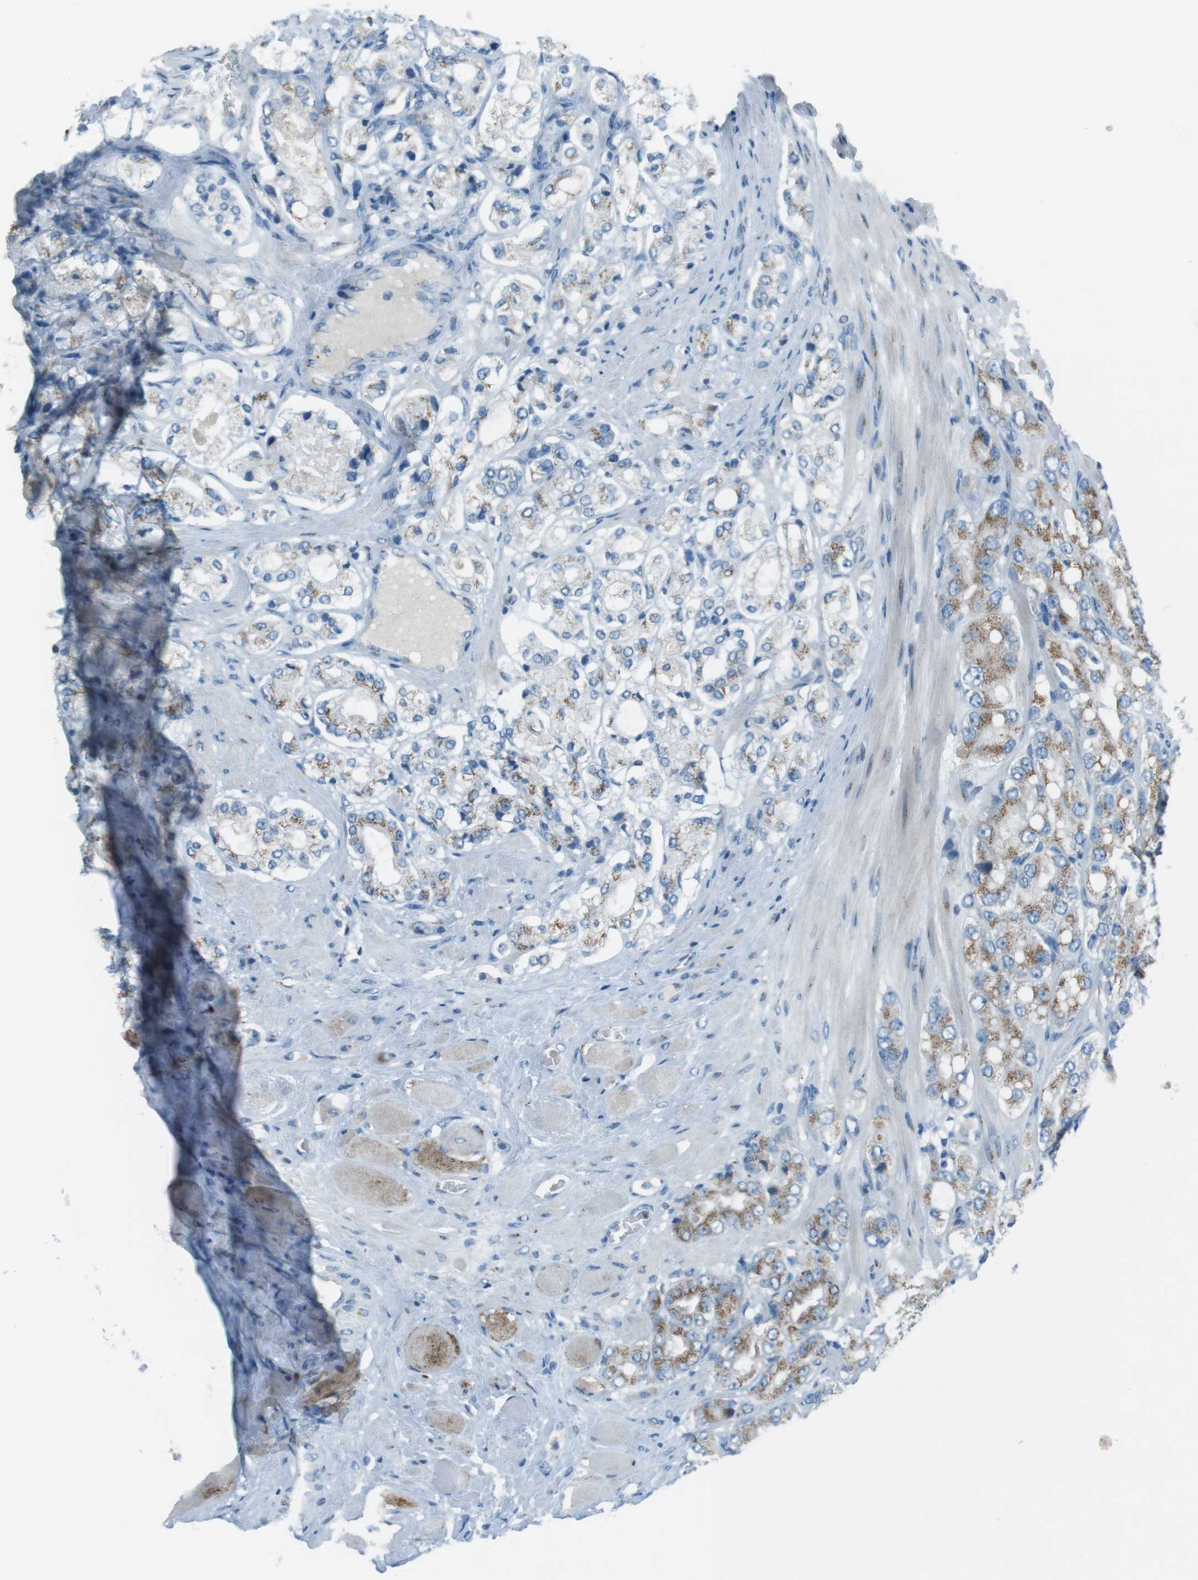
{"staining": {"intensity": "moderate", "quantity": "25%-75%", "location": "cytoplasmic/membranous"}, "tissue": "prostate cancer", "cell_type": "Tumor cells", "image_type": "cancer", "snomed": [{"axis": "morphology", "description": "Adenocarcinoma, High grade"}, {"axis": "topography", "description": "Prostate"}], "caption": "Immunohistochemistry of human prostate cancer displays medium levels of moderate cytoplasmic/membranous expression in approximately 25%-75% of tumor cells.", "gene": "TXNDC15", "patient": {"sex": "male", "age": 65}}